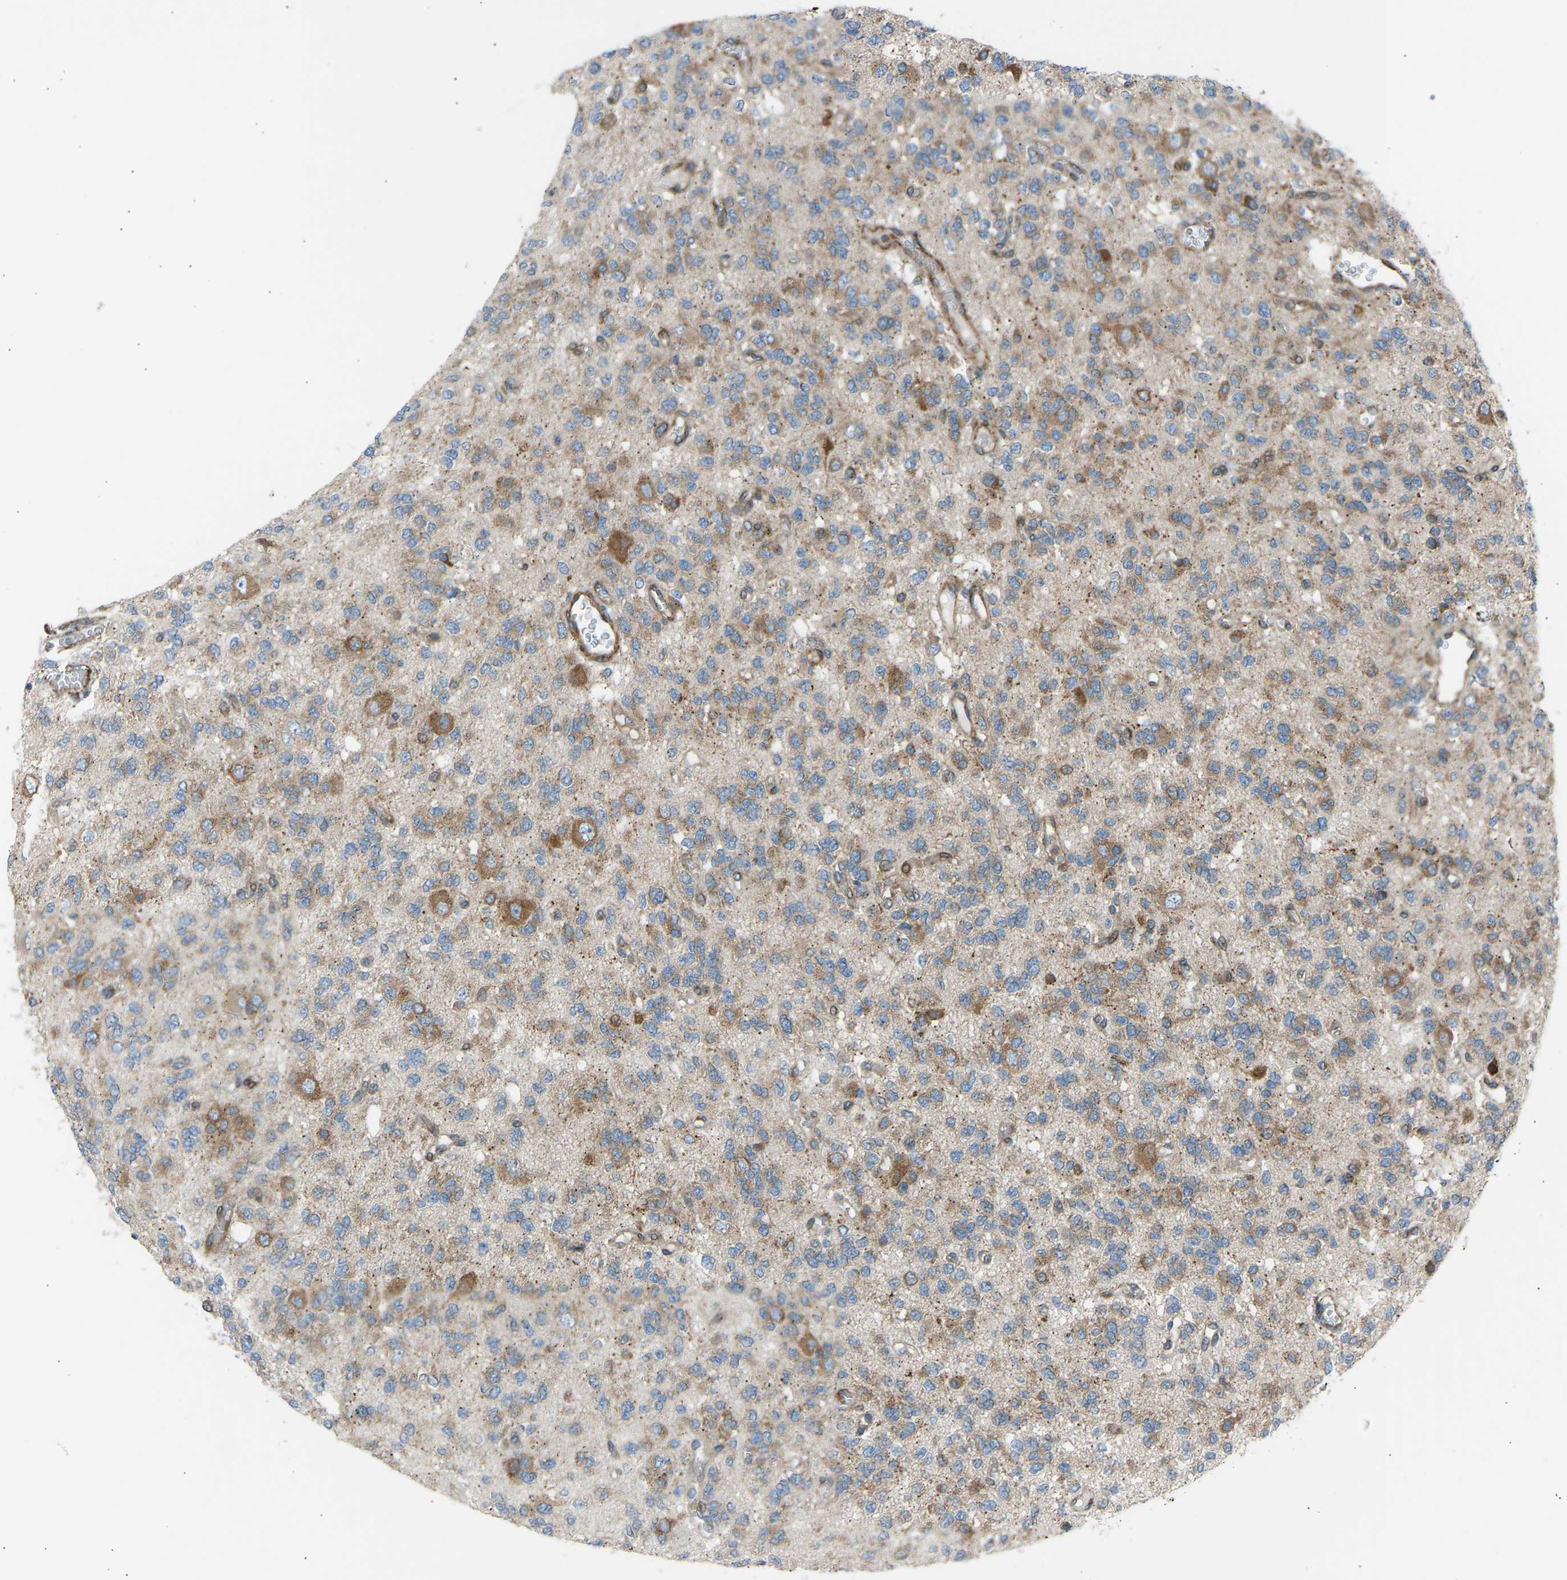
{"staining": {"intensity": "moderate", "quantity": "<25%", "location": "cytoplasmic/membranous"}, "tissue": "glioma", "cell_type": "Tumor cells", "image_type": "cancer", "snomed": [{"axis": "morphology", "description": "Glioma, malignant, Low grade"}, {"axis": "topography", "description": "Brain"}], "caption": "Protein staining displays moderate cytoplasmic/membranous expression in approximately <25% of tumor cells in glioma.", "gene": "VPS41", "patient": {"sex": "male", "age": 38}}